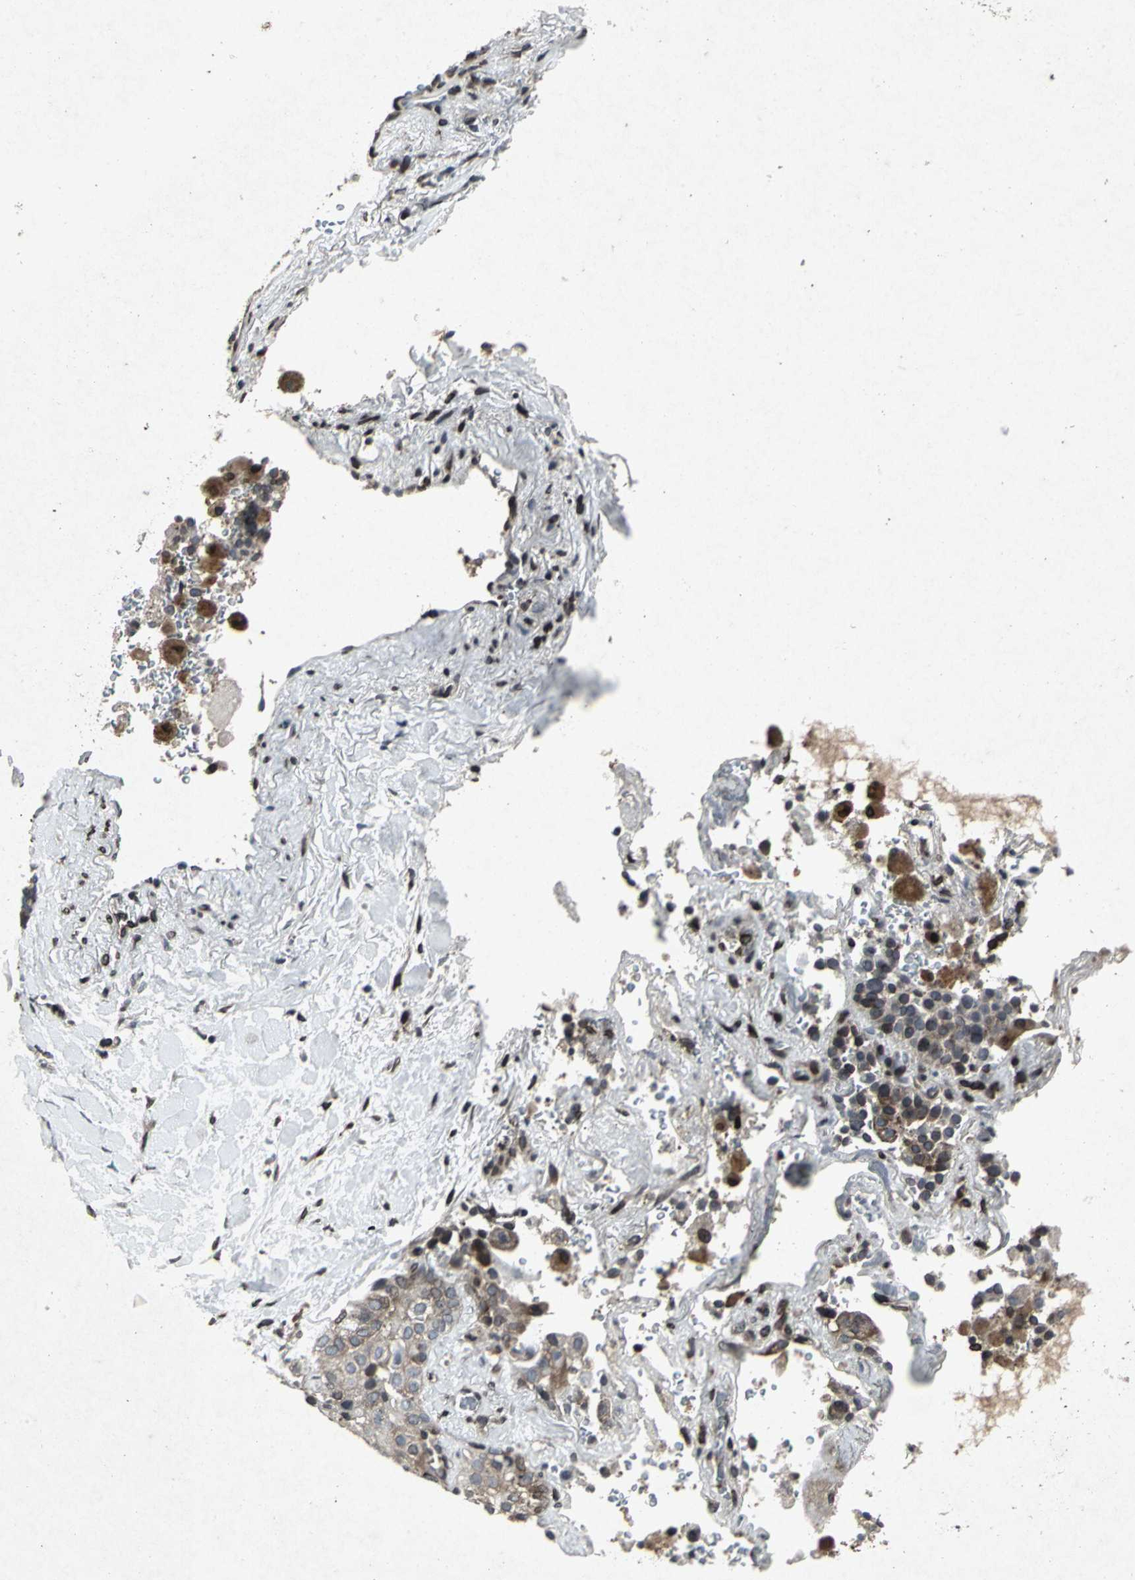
{"staining": {"intensity": "weak", "quantity": "25%-75%", "location": "cytoplasmic/membranous"}, "tissue": "lung cancer", "cell_type": "Tumor cells", "image_type": "cancer", "snomed": [{"axis": "morphology", "description": "Squamous cell carcinoma, NOS"}, {"axis": "topography", "description": "Lung"}], "caption": "Protein expression by IHC reveals weak cytoplasmic/membranous expression in approximately 25%-75% of tumor cells in lung squamous cell carcinoma.", "gene": "SH2B3", "patient": {"sex": "male", "age": 54}}